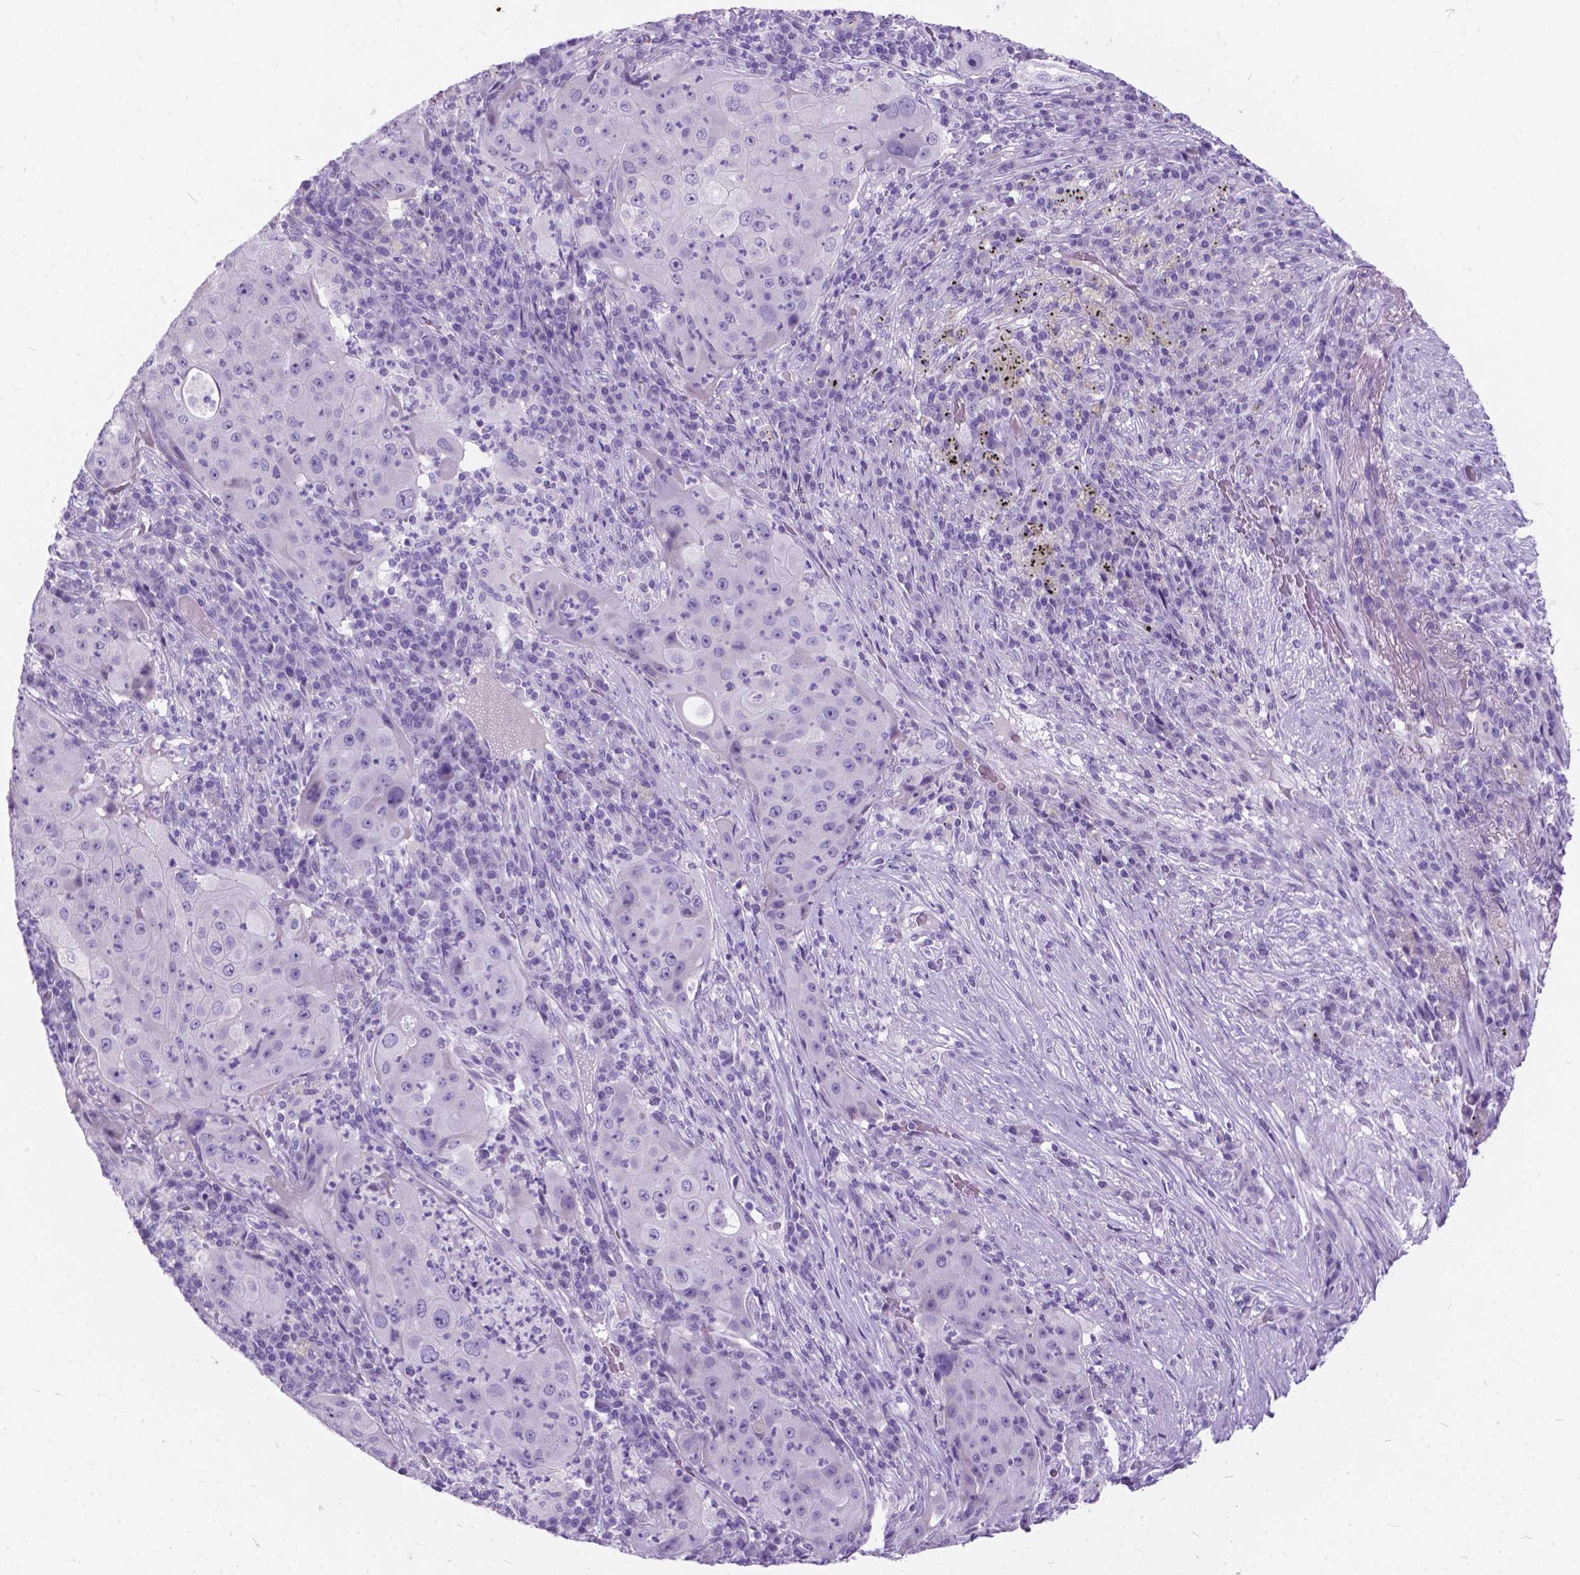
{"staining": {"intensity": "negative", "quantity": "none", "location": "none"}, "tissue": "lung cancer", "cell_type": "Tumor cells", "image_type": "cancer", "snomed": [{"axis": "morphology", "description": "Squamous cell carcinoma, NOS"}, {"axis": "topography", "description": "Lung"}], "caption": "The image demonstrates no staining of tumor cells in lung cancer.", "gene": "BSND", "patient": {"sex": "female", "age": 59}}